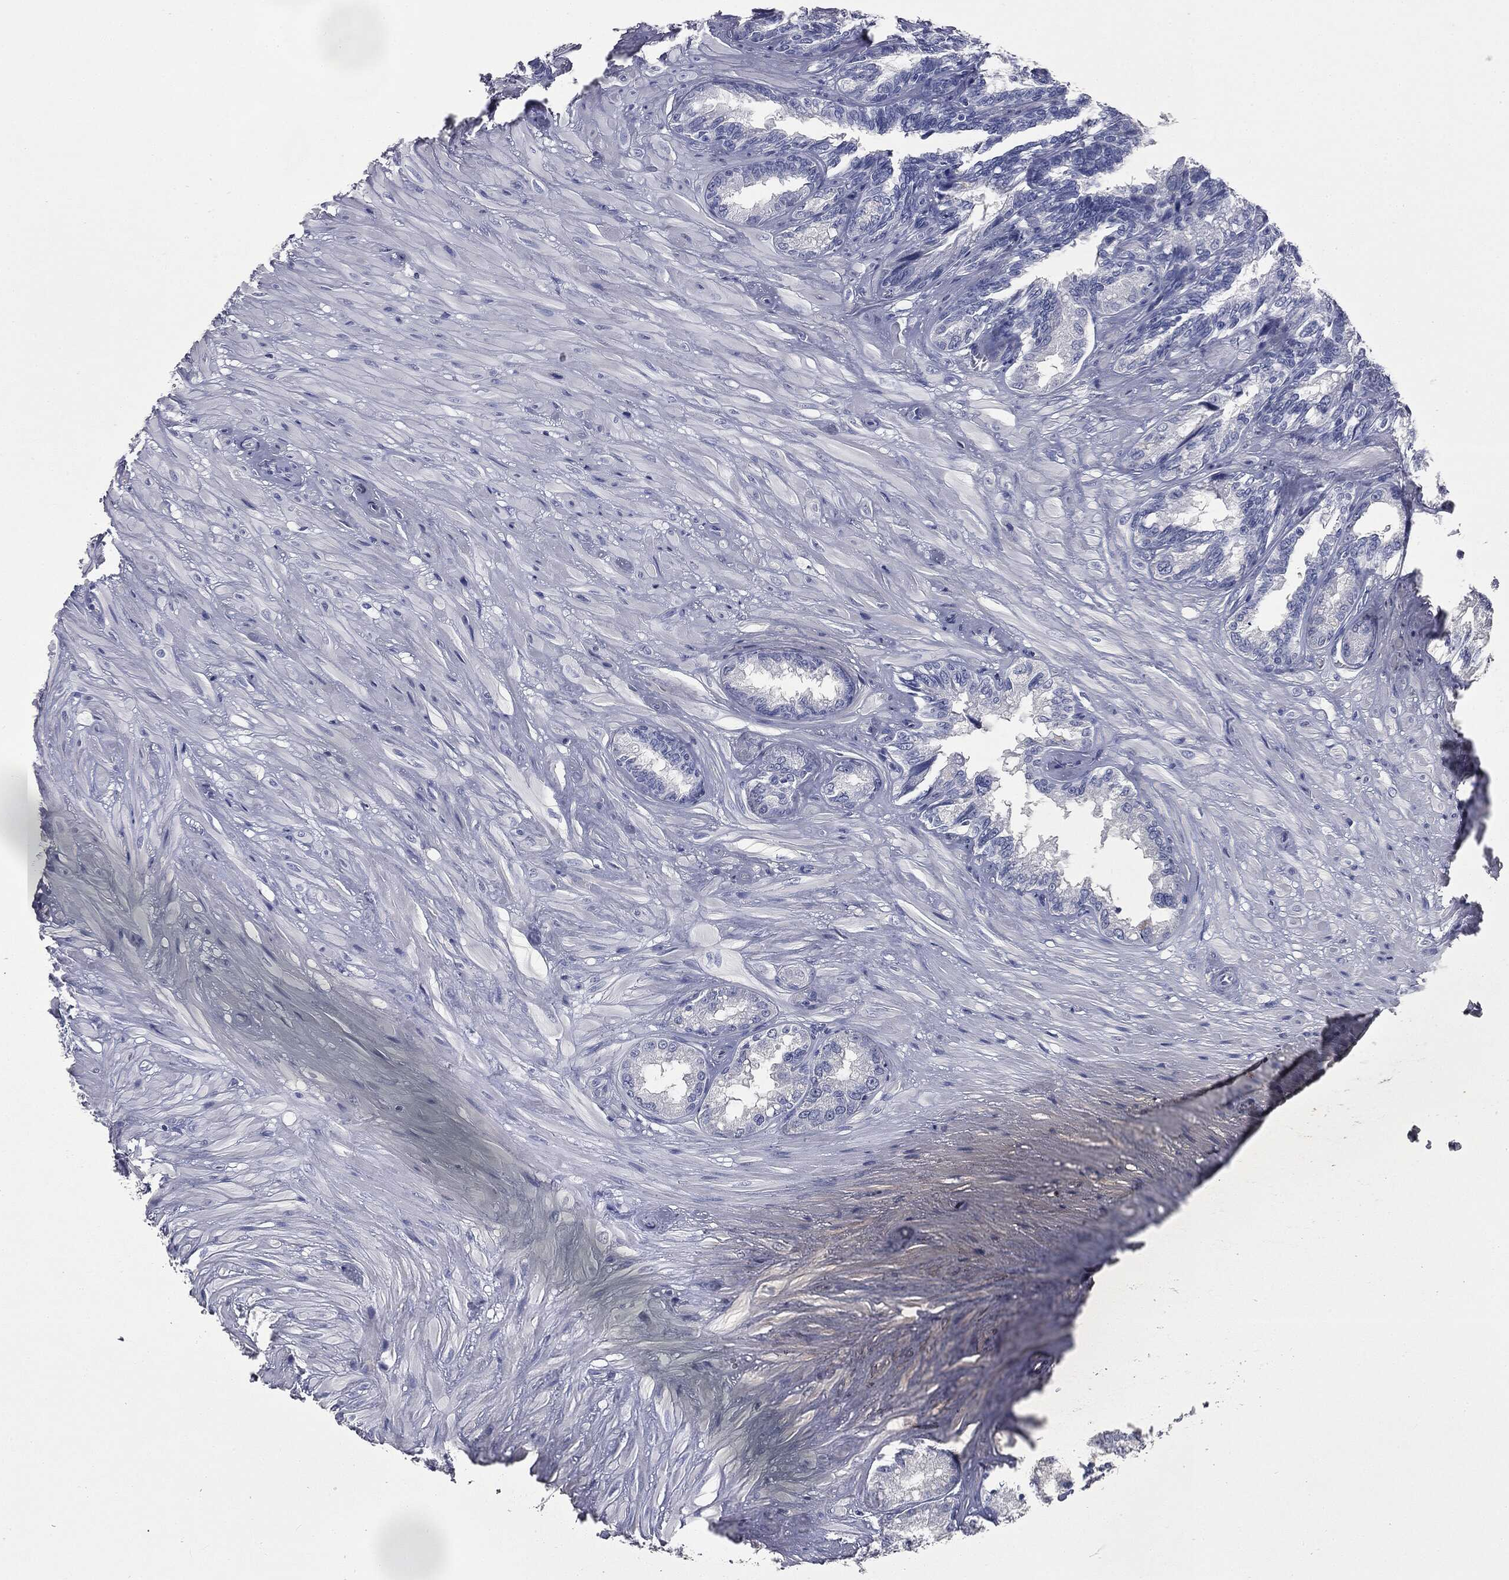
{"staining": {"intensity": "negative", "quantity": "none", "location": "none"}, "tissue": "seminal vesicle", "cell_type": "Glandular cells", "image_type": "normal", "snomed": [{"axis": "morphology", "description": "Normal tissue, NOS"}, {"axis": "topography", "description": "Seminal veicle"}], "caption": "Human seminal vesicle stained for a protein using immunohistochemistry (IHC) exhibits no staining in glandular cells.", "gene": "ATP2A1", "patient": {"sex": "male", "age": 68}}